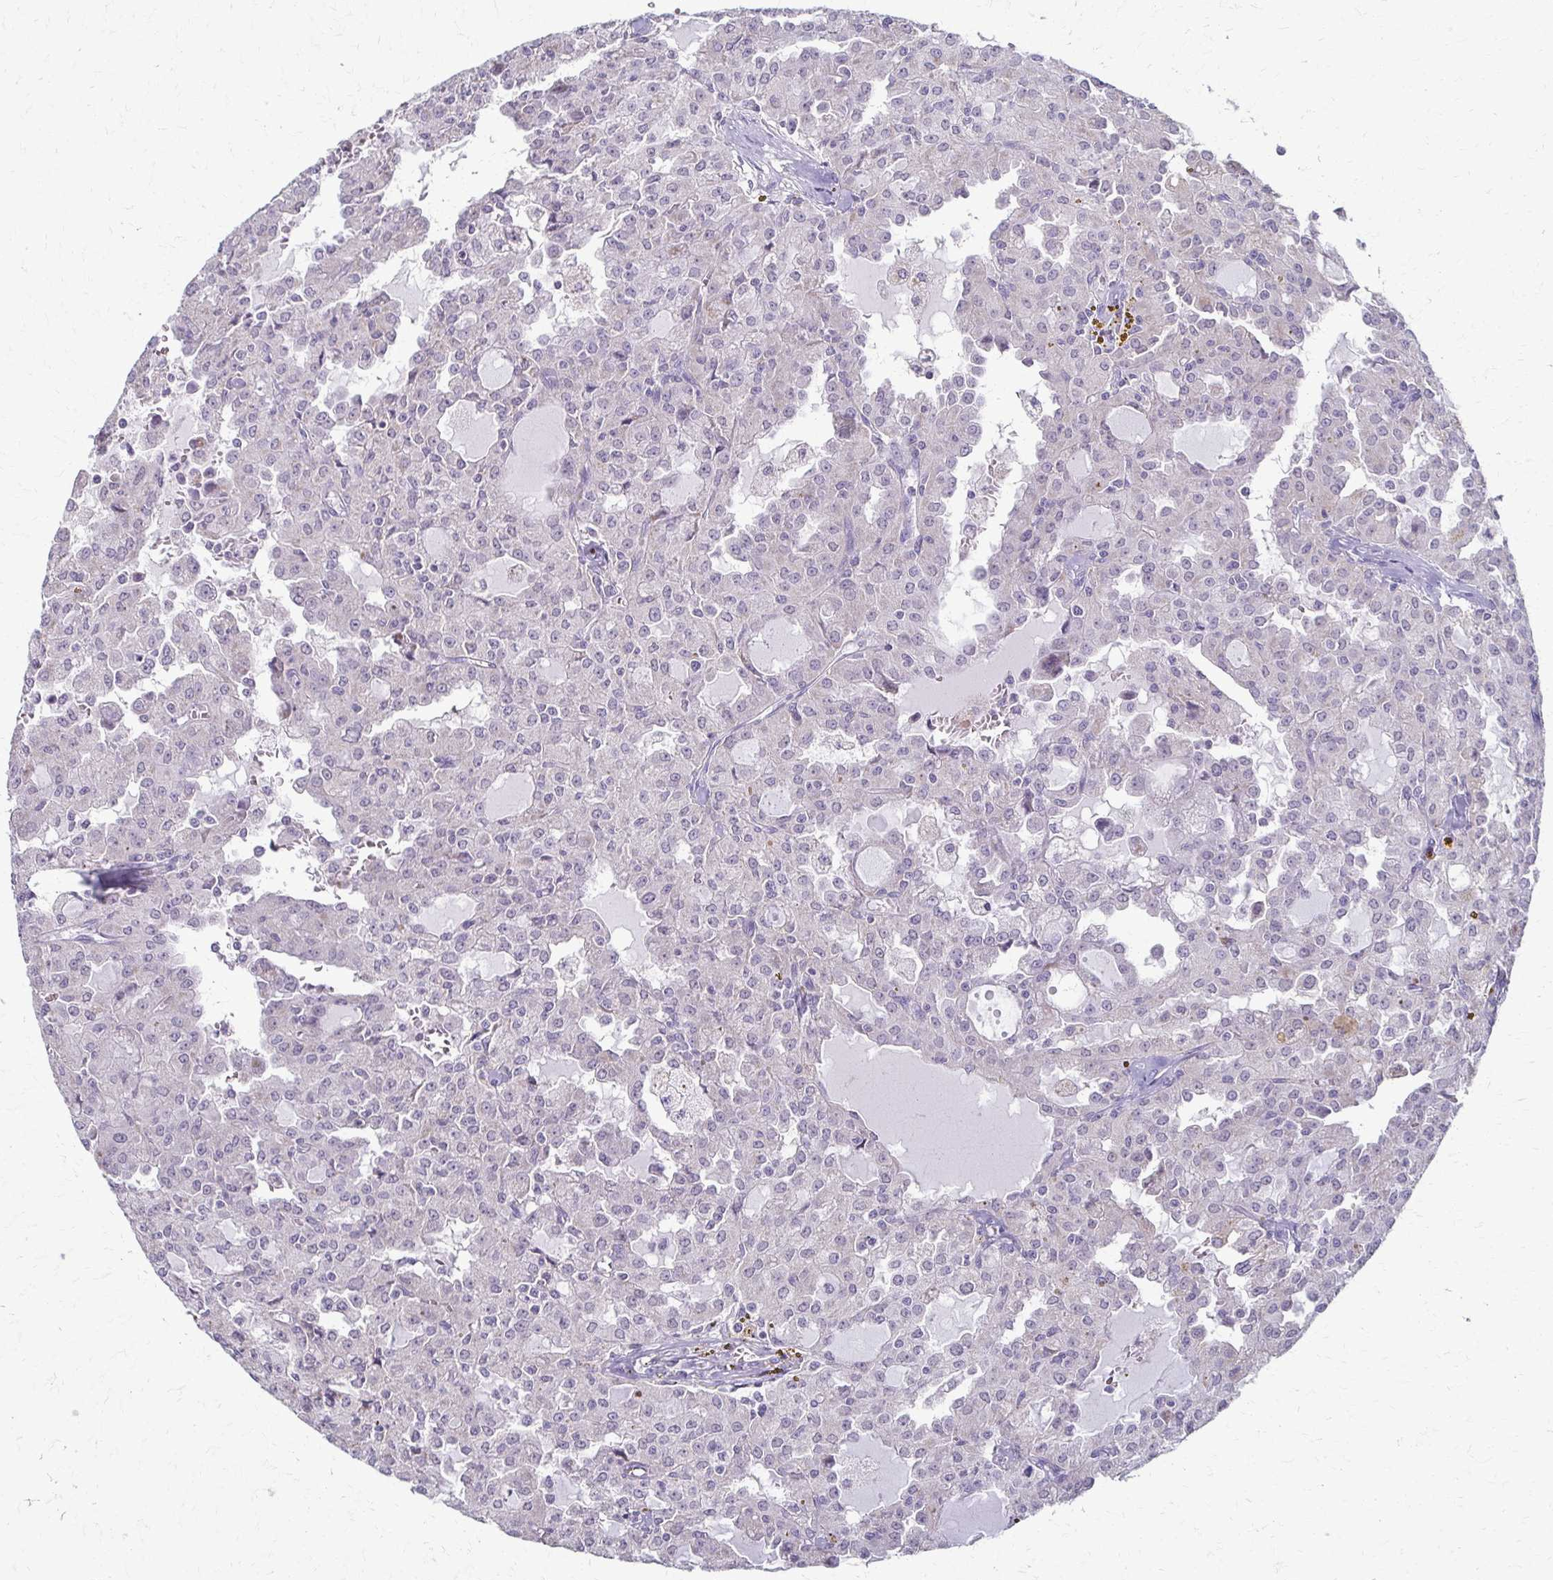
{"staining": {"intensity": "negative", "quantity": "none", "location": "none"}, "tissue": "head and neck cancer", "cell_type": "Tumor cells", "image_type": "cancer", "snomed": [{"axis": "morphology", "description": "Adenocarcinoma, NOS"}, {"axis": "topography", "description": "Head-Neck"}], "caption": "Immunohistochemical staining of adenocarcinoma (head and neck) displays no significant positivity in tumor cells.", "gene": "FCGR2B", "patient": {"sex": "male", "age": 64}}